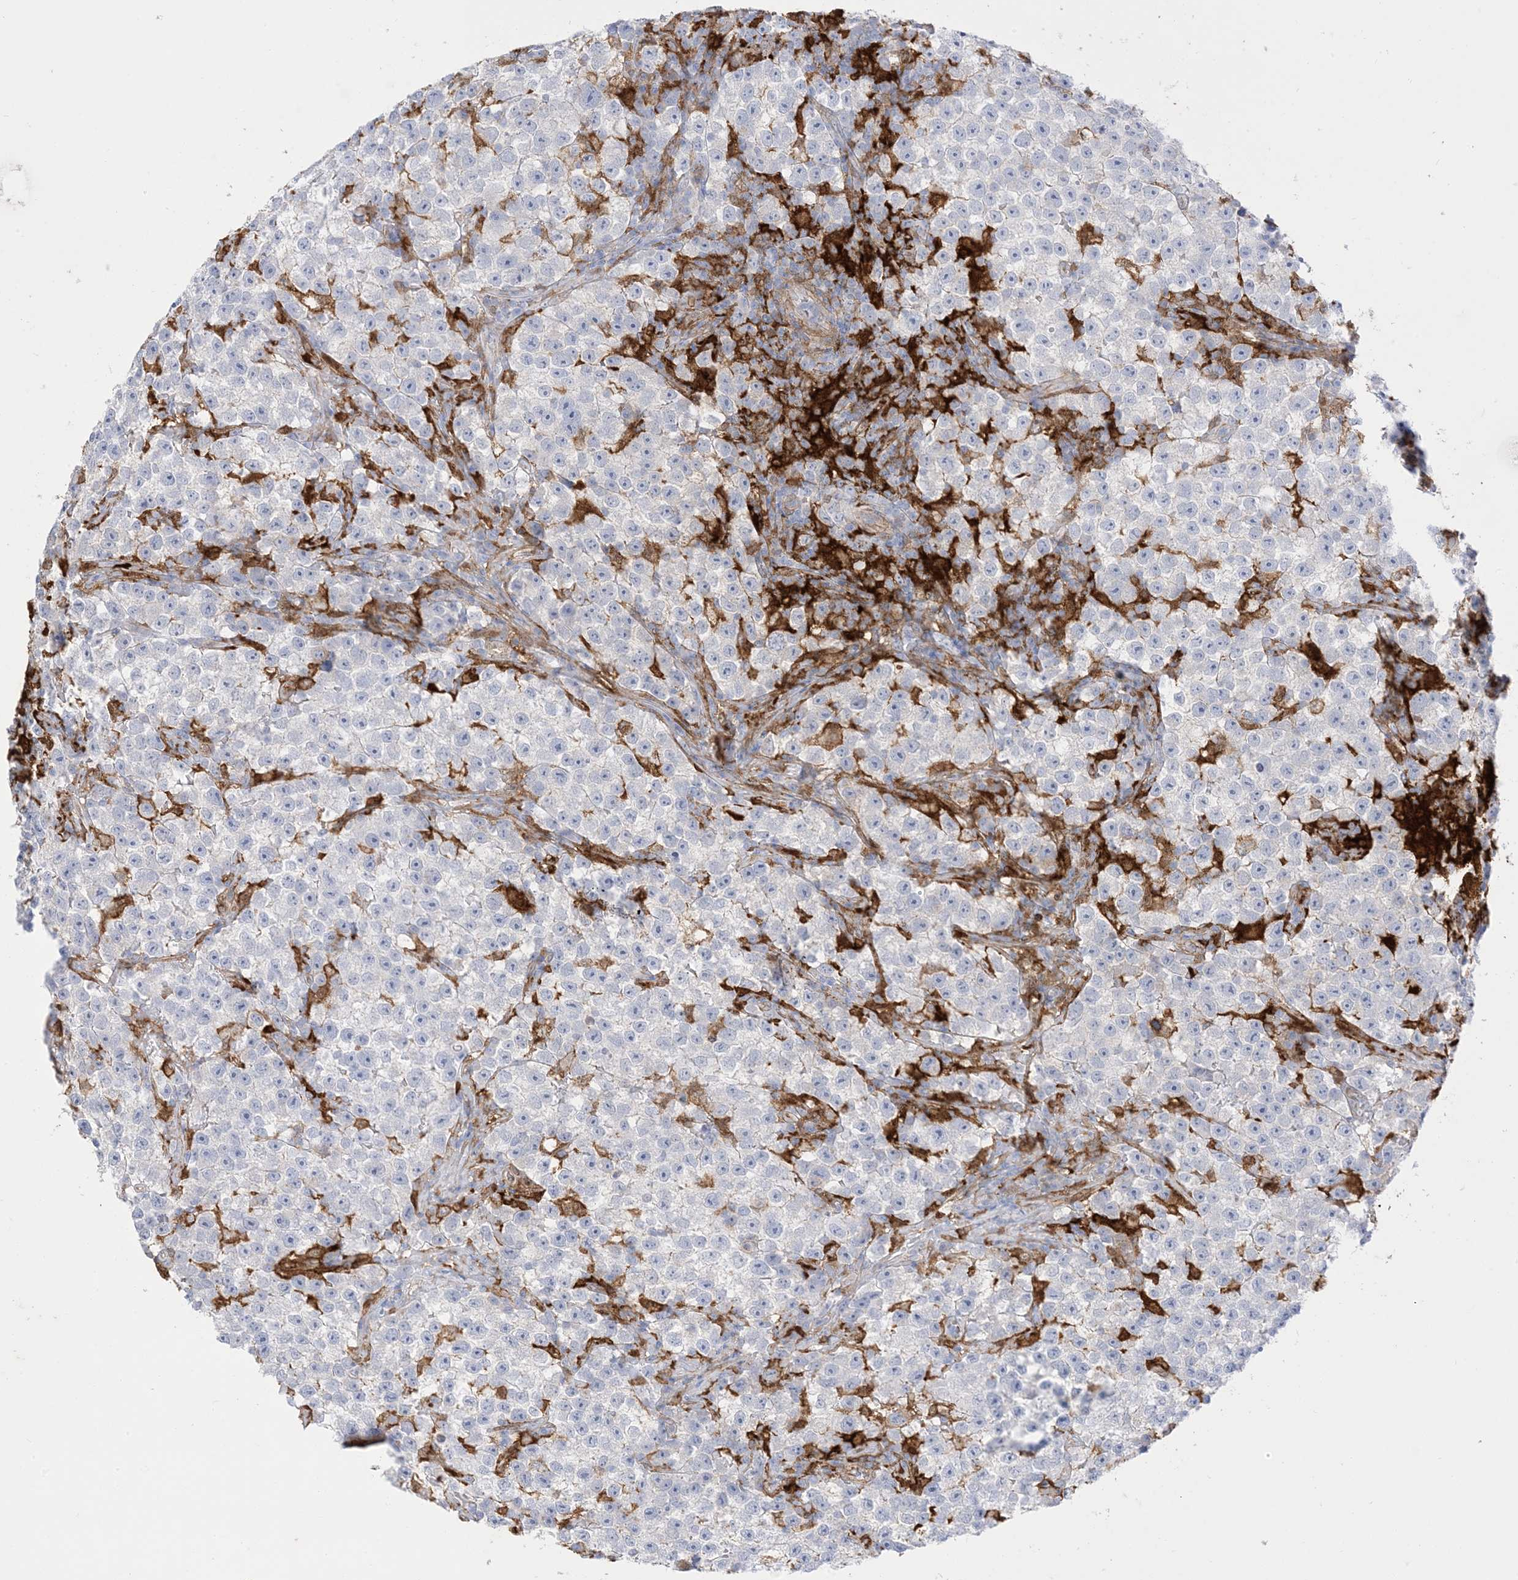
{"staining": {"intensity": "negative", "quantity": "none", "location": "none"}, "tissue": "testis cancer", "cell_type": "Tumor cells", "image_type": "cancer", "snomed": [{"axis": "morphology", "description": "Seminoma, NOS"}, {"axis": "topography", "description": "Testis"}], "caption": "This is an IHC micrograph of human testis cancer. There is no expression in tumor cells.", "gene": "GSN", "patient": {"sex": "male", "age": 22}}